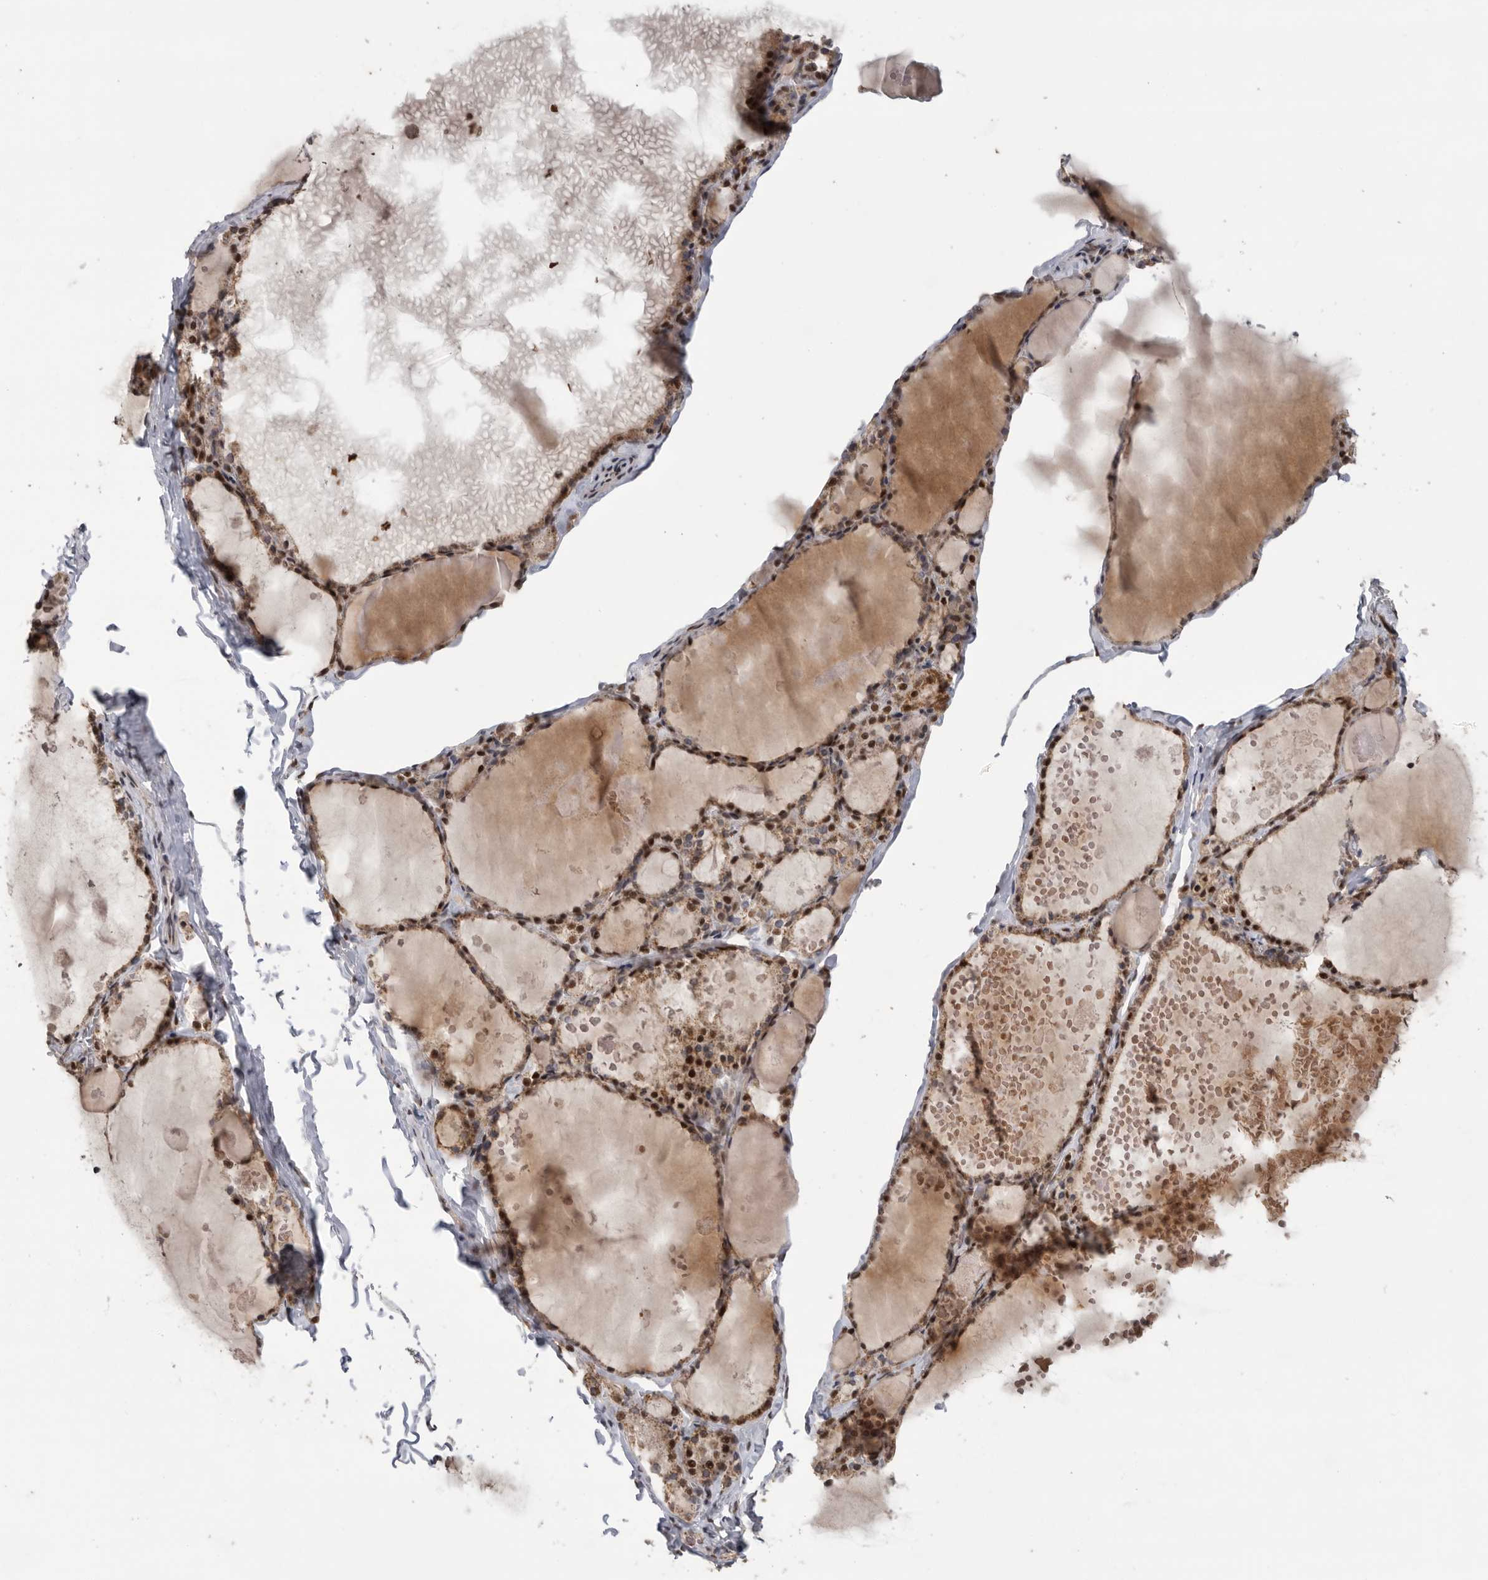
{"staining": {"intensity": "moderate", "quantity": ">75%", "location": "nuclear"}, "tissue": "thyroid gland", "cell_type": "Glandular cells", "image_type": "normal", "snomed": [{"axis": "morphology", "description": "Normal tissue, NOS"}, {"axis": "topography", "description": "Thyroid gland"}], "caption": "This photomicrograph shows immunohistochemistry (IHC) staining of normal thyroid gland, with medium moderate nuclear expression in approximately >75% of glandular cells.", "gene": "PPP1R10", "patient": {"sex": "male", "age": 56}}